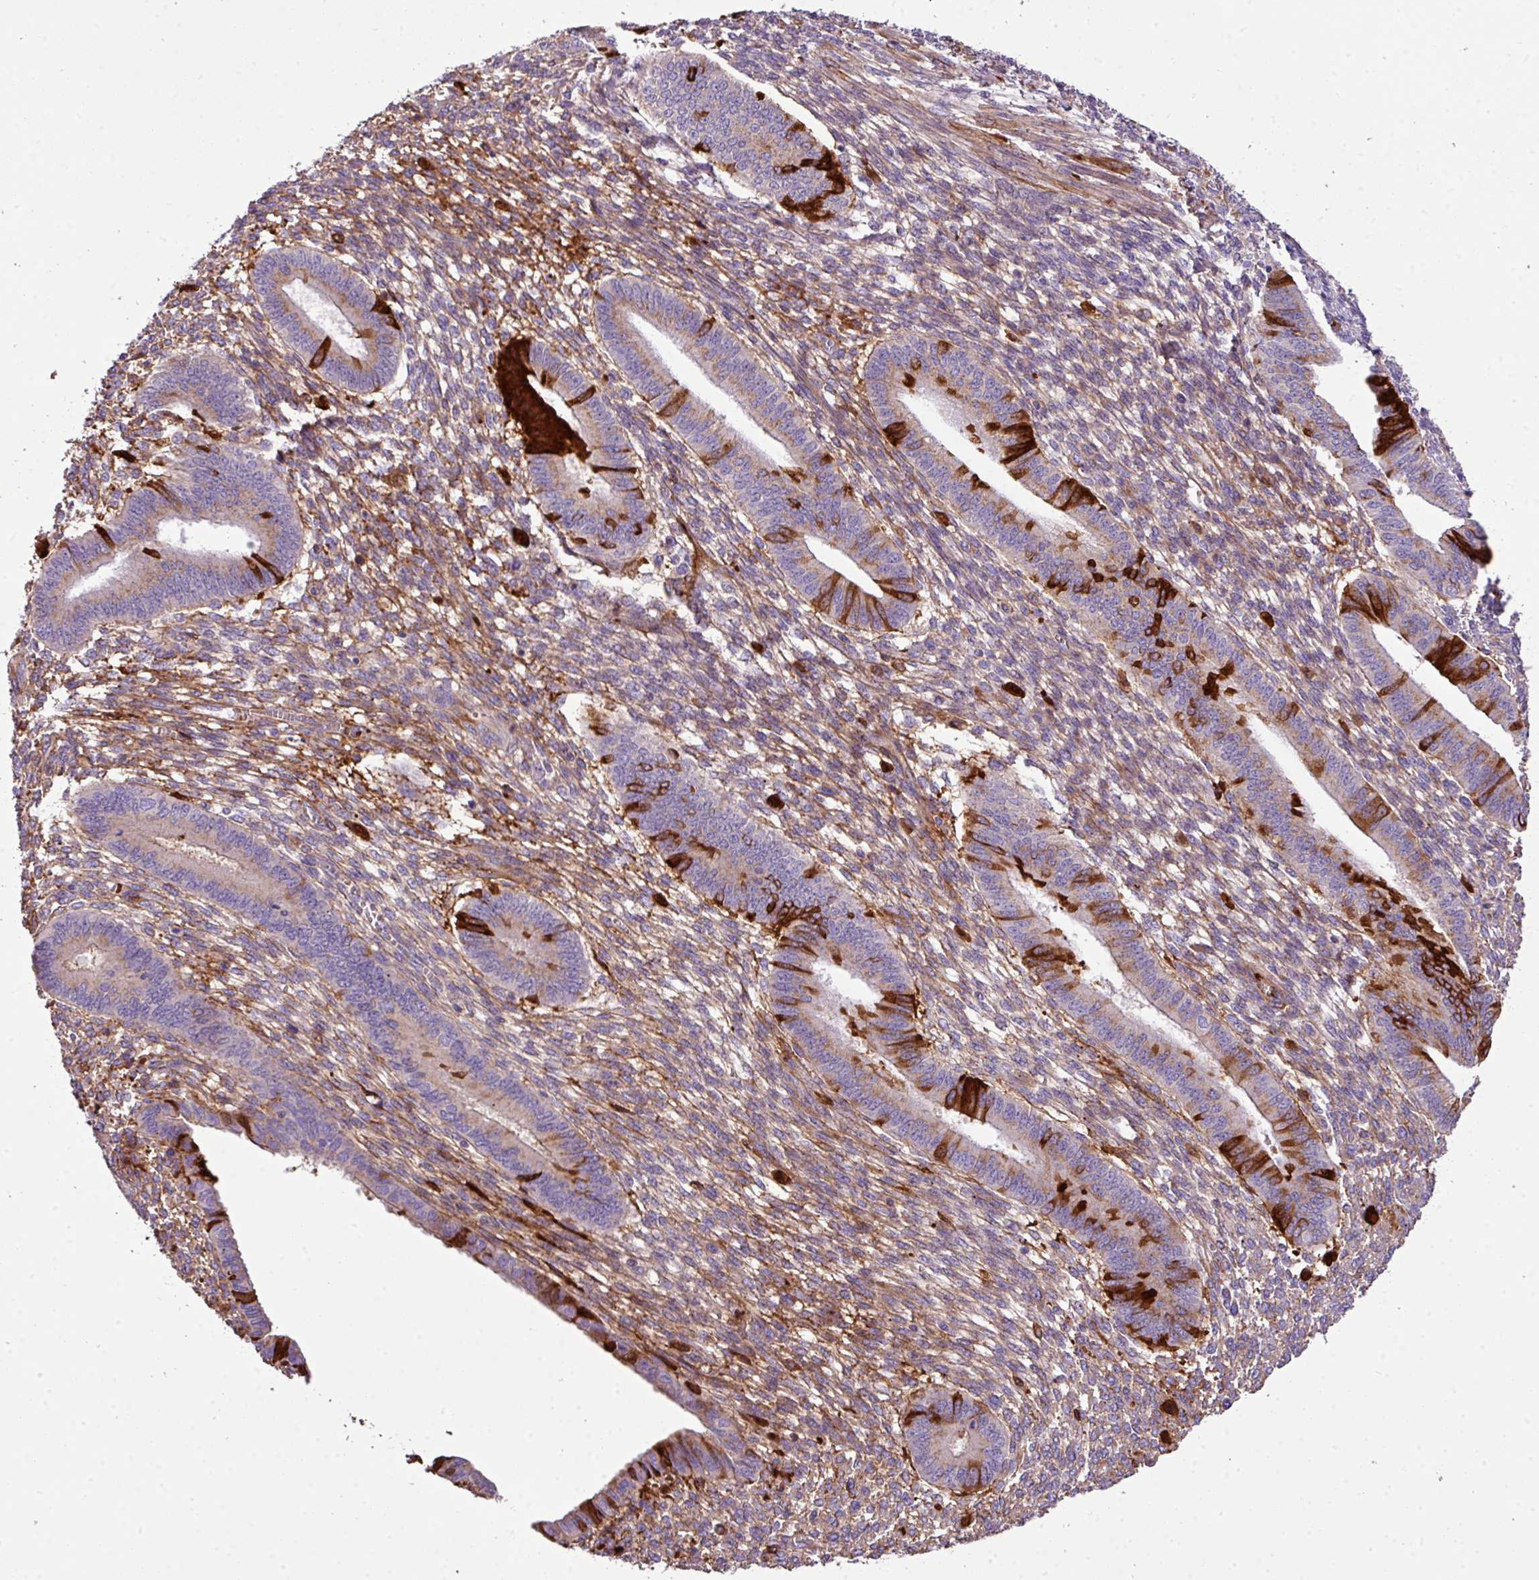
{"staining": {"intensity": "moderate", "quantity": "<25%", "location": "cytoplasmic/membranous"}, "tissue": "endometrium", "cell_type": "Cells in endometrial stroma", "image_type": "normal", "snomed": [{"axis": "morphology", "description": "Normal tissue, NOS"}, {"axis": "topography", "description": "Endometrium"}], "caption": "Immunohistochemistry (IHC) (DAB) staining of unremarkable endometrium displays moderate cytoplasmic/membranous protein positivity in about <25% of cells in endometrial stroma. (IHC, brightfield microscopy, high magnification).", "gene": "CTXN2", "patient": {"sex": "female", "age": 36}}